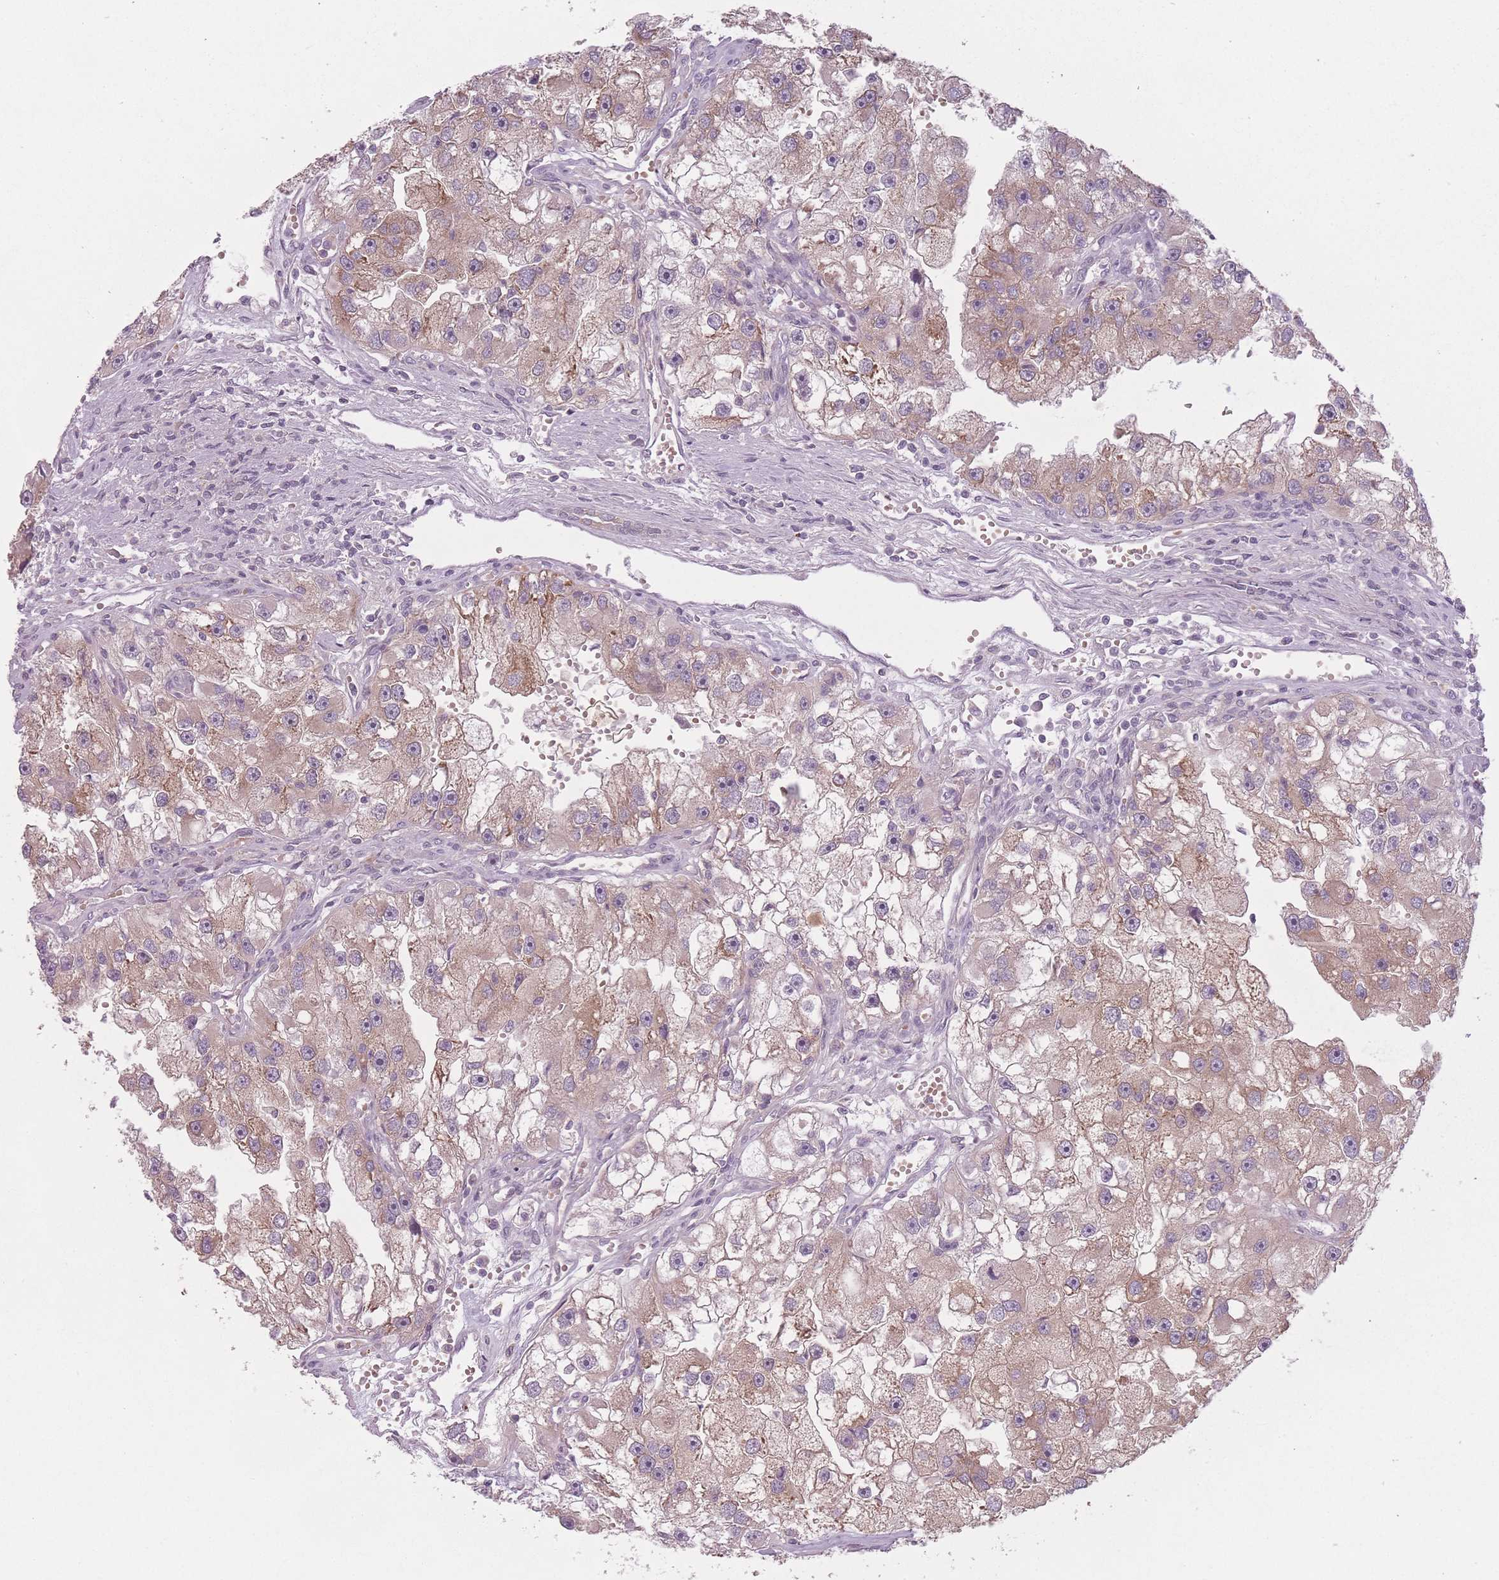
{"staining": {"intensity": "moderate", "quantity": "25%-75%", "location": "cytoplasmic/membranous"}, "tissue": "renal cancer", "cell_type": "Tumor cells", "image_type": "cancer", "snomed": [{"axis": "morphology", "description": "Adenocarcinoma, NOS"}, {"axis": "topography", "description": "Kidney"}], "caption": "High-power microscopy captured an IHC image of renal adenocarcinoma, revealing moderate cytoplasmic/membranous positivity in about 25%-75% of tumor cells.", "gene": "NT5DC2", "patient": {"sex": "male", "age": 63}}